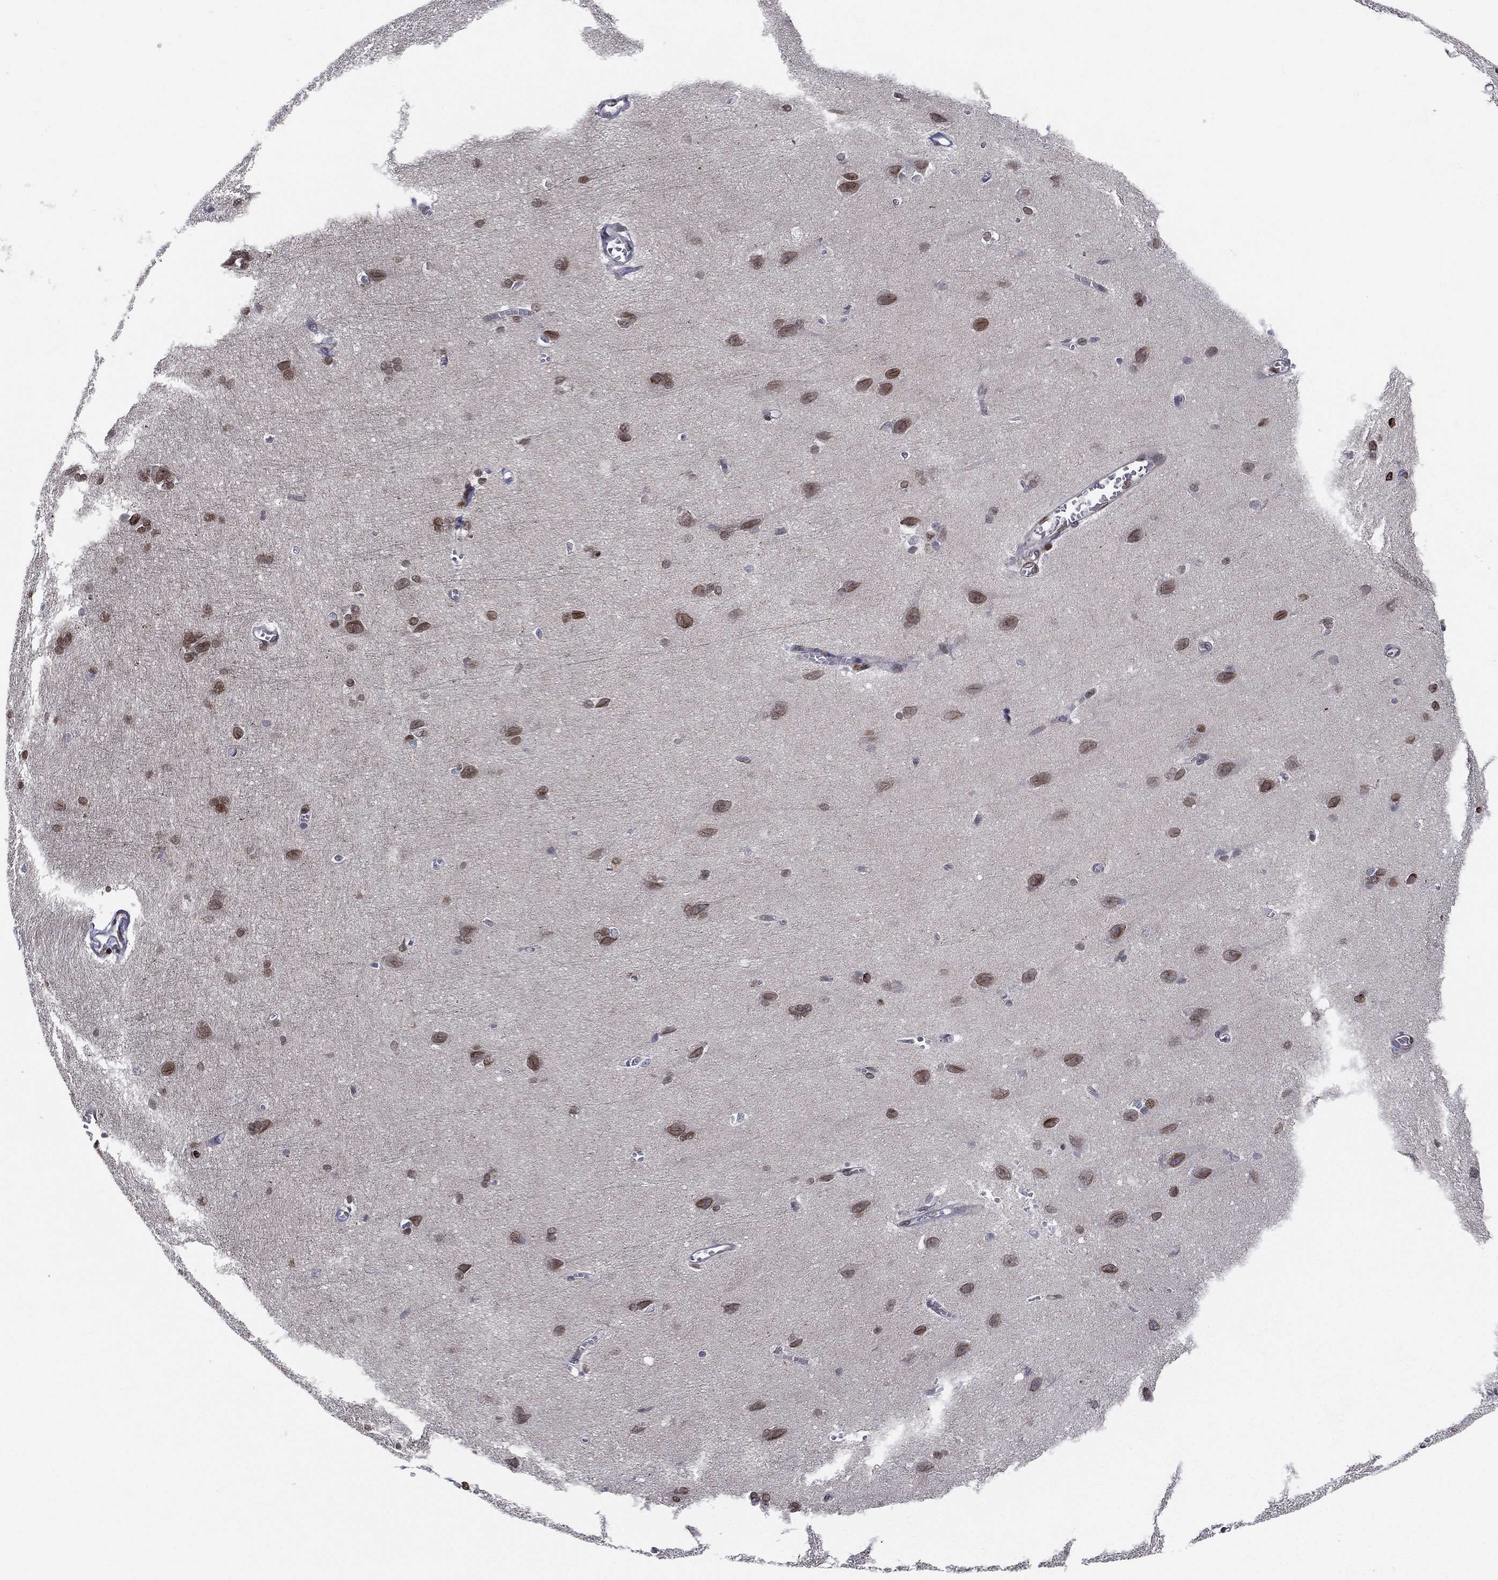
{"staining": {"intensity": "negative", "quantity": "none", "location": "none"}, "tissue": "cerebral cortex", "cell_type": "Endothelial cells", "image_type": "normal", "snomed": [{"axis": "morphology", "description": "Normal tissue, NOS"}, {"axis": "topography", "description": "Cerebral cortex"}], "caption": "Human cerebral cortex stained for a protein using immunohistochemistry reveals no positivity in endothelial cells.", "gene": "LMNB1", "patient": {"sex": "male", "age": 37}}